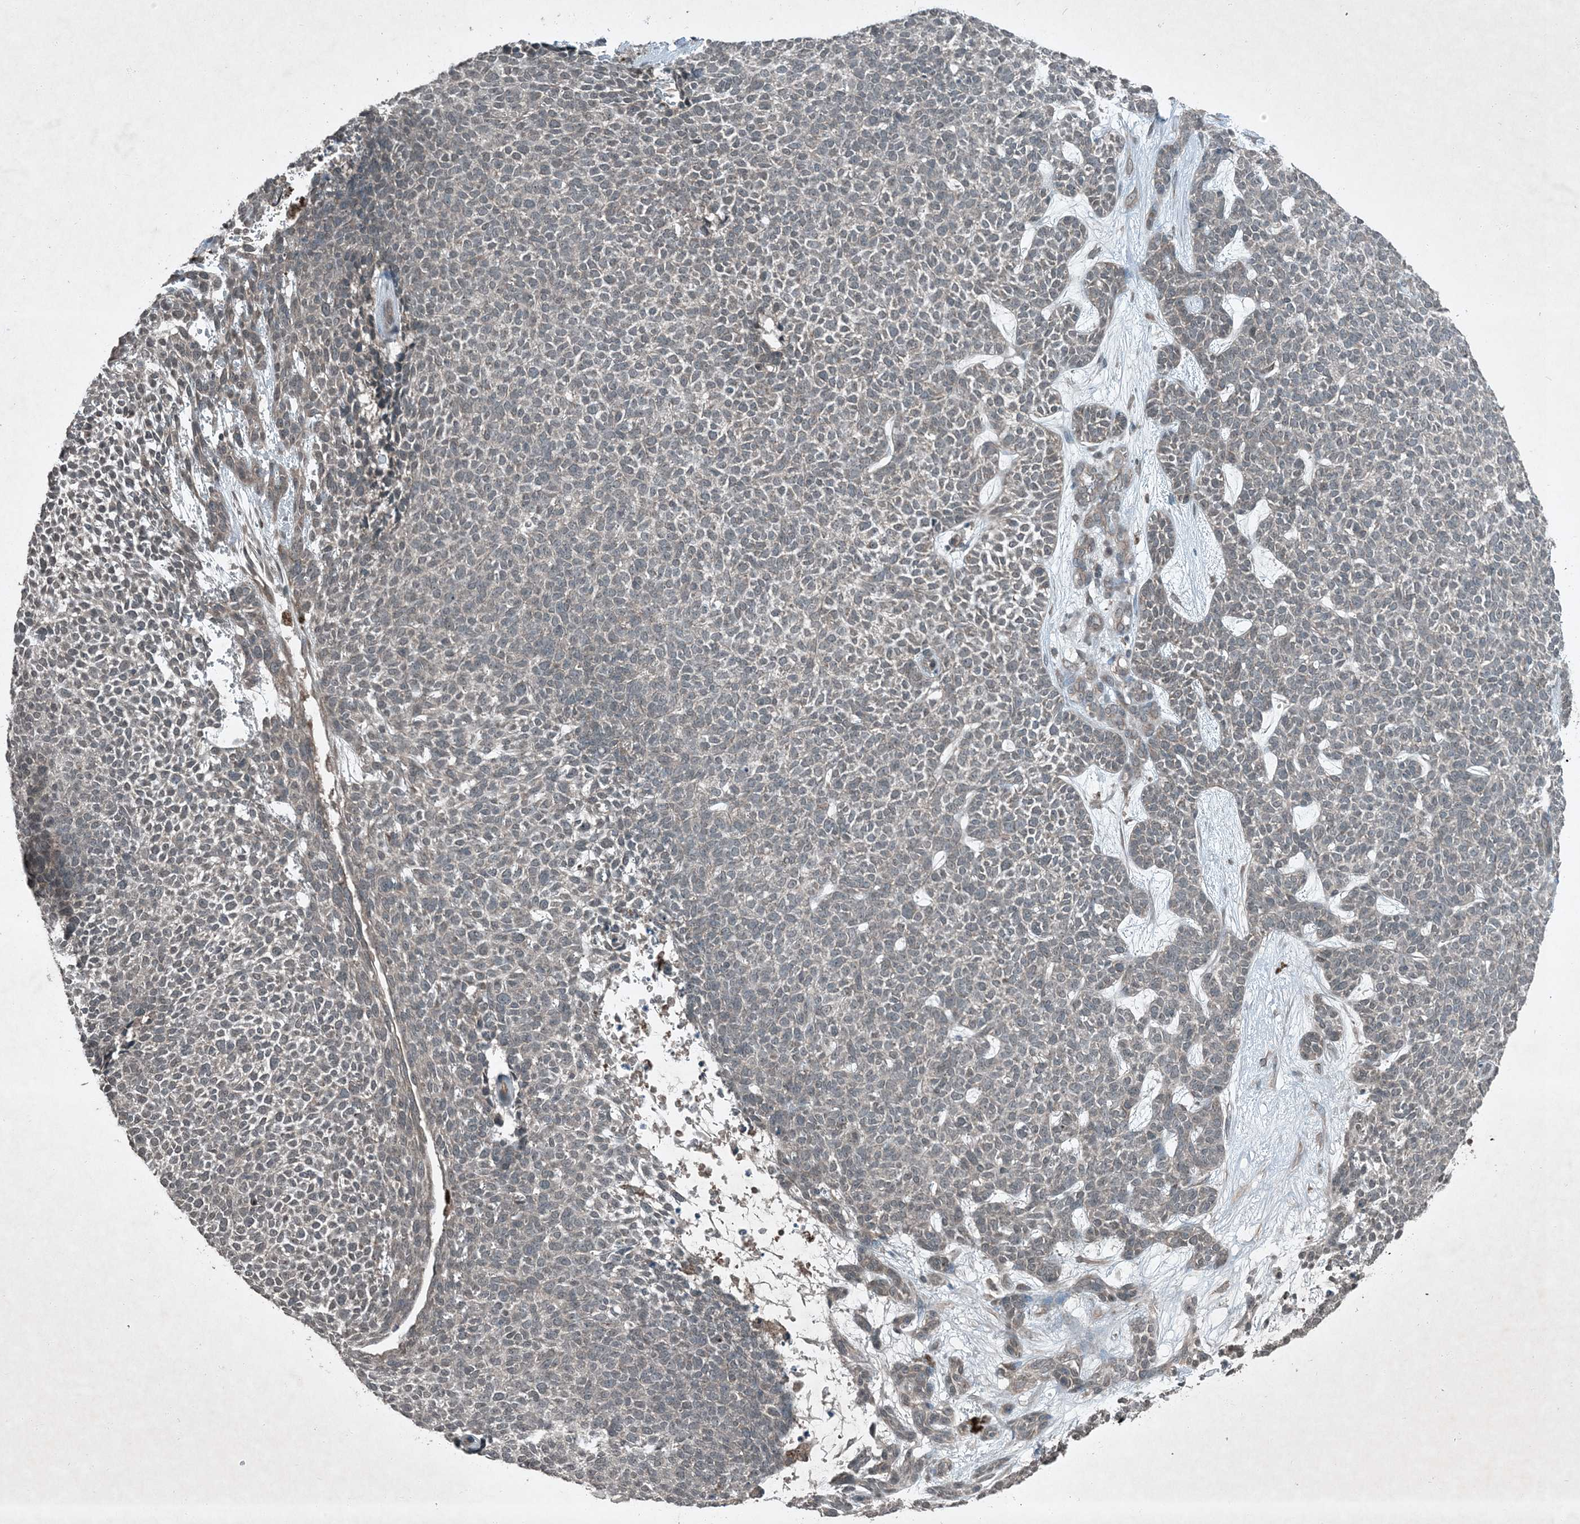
{"staining": {"intensity": "negative", "quantity": "none", "location": "none"}, "tissue": "skin cancer", "cell_type": "Tumor cells", "image_type": "cancer", "snomed": [{"axis": "morphology", "description": "Basal cell carcinoma"}, {"axis": "topography", "description": "Skin"}], "caption": "Immunohistochemical staining of skin cancer displays no significant positivity in tumor cells. Nuclei are stained in blue.", "gene": "MDN1", "patient": {"sex": "female", "age": 84}}